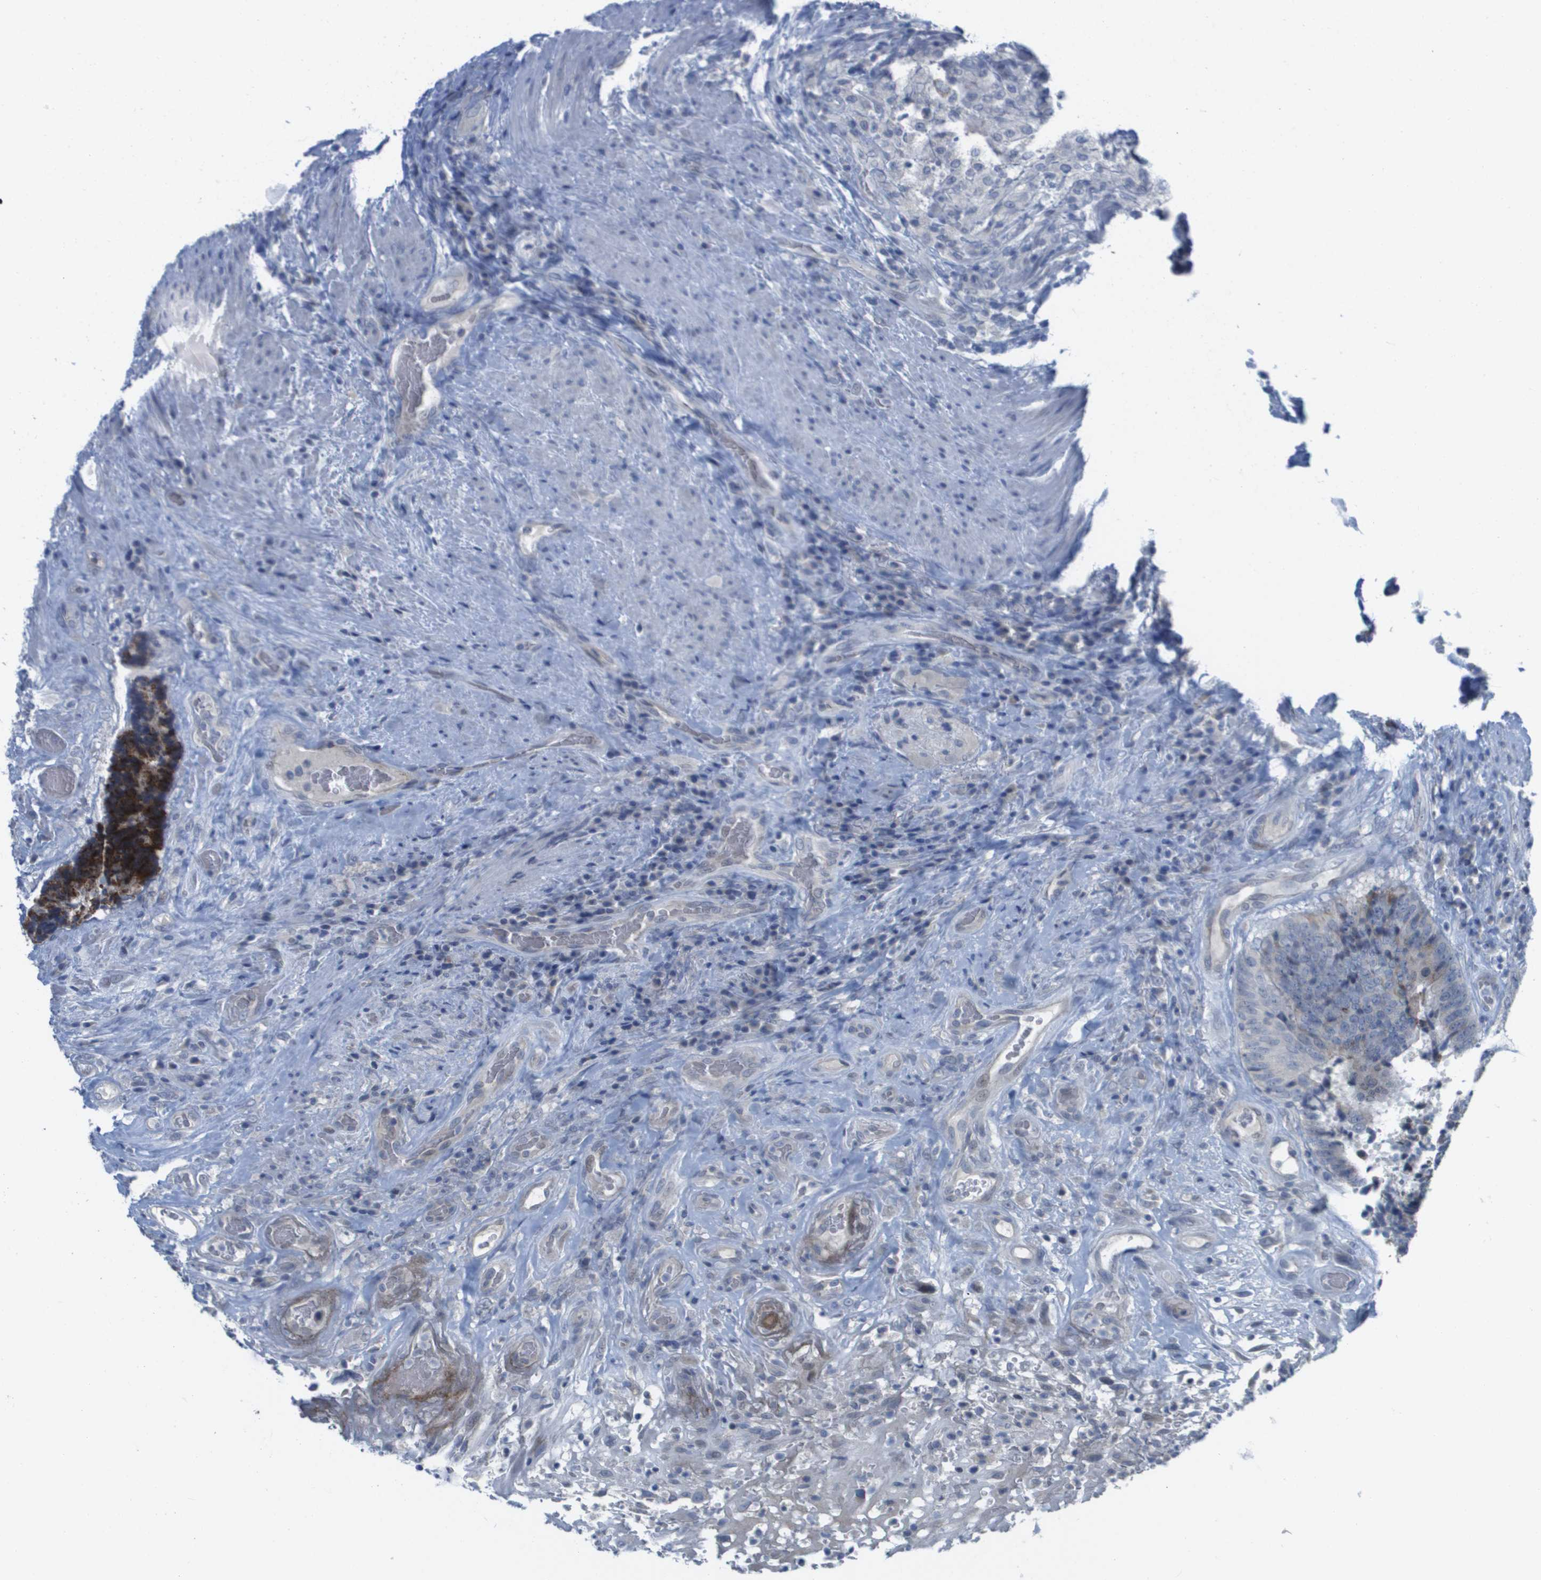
{"staining": {"intensity": "negative", "quantity": "none", "location": "none"}, "tissue": "colorectal cancer", "cell_type": "Tumor cells", "image_type": "cancer", "snomed": [{"axis": "morphology", "description": "Adenocarcinoma, NOS"}, {"axis": "topography", "description": "Rectum"}], "caption": "This image is of colorectal cancer stained with IHC to label a protein in brown with the nuclei are counter-stained blue. There is no positivity in tumor cells.", "gene": "PDE4A", "patient": {"sex": "male", "age": 72}}